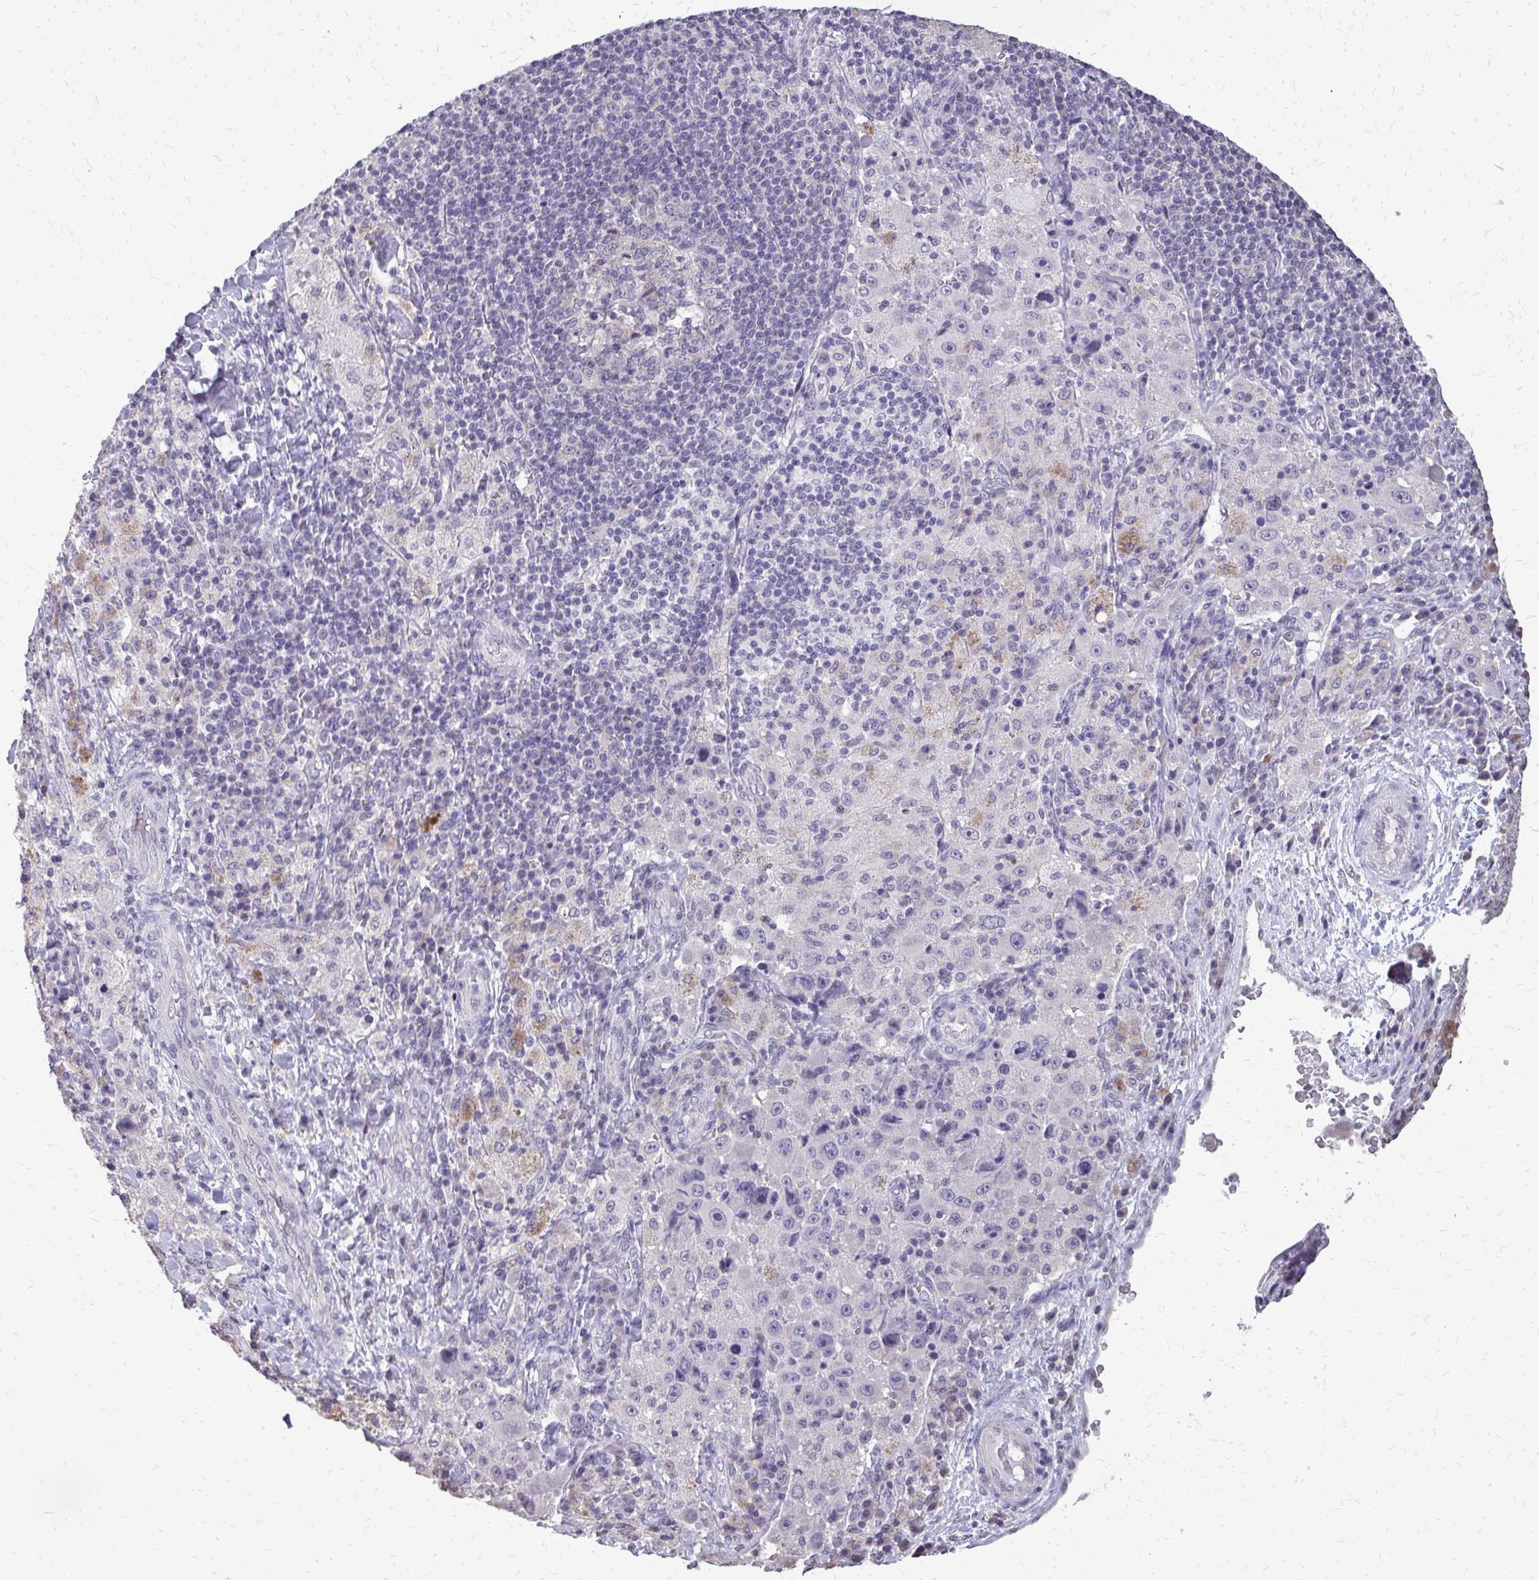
{"staining": {"intensity": "negative", "quantity": "none", "location": "none"}, "tissue": "melanoma", "cell_type": "Tumor cells", "image_type": "cancer", "snomed": [{"axis": "morphology", "description": "Malignant melanoma, Metastatic site"}, {"axis": "topography", "description": "Lymph node"}], "caption": "The histopathology image exhibits no significant staining in tumor cells of malignant melanoma (metastatic site). (DAB immunohistochemistry (IHC) visualized using brightfield microscopy, high magnification).", "gene": "AKAP5", "patient": {"sex": "male", "age": 62}}